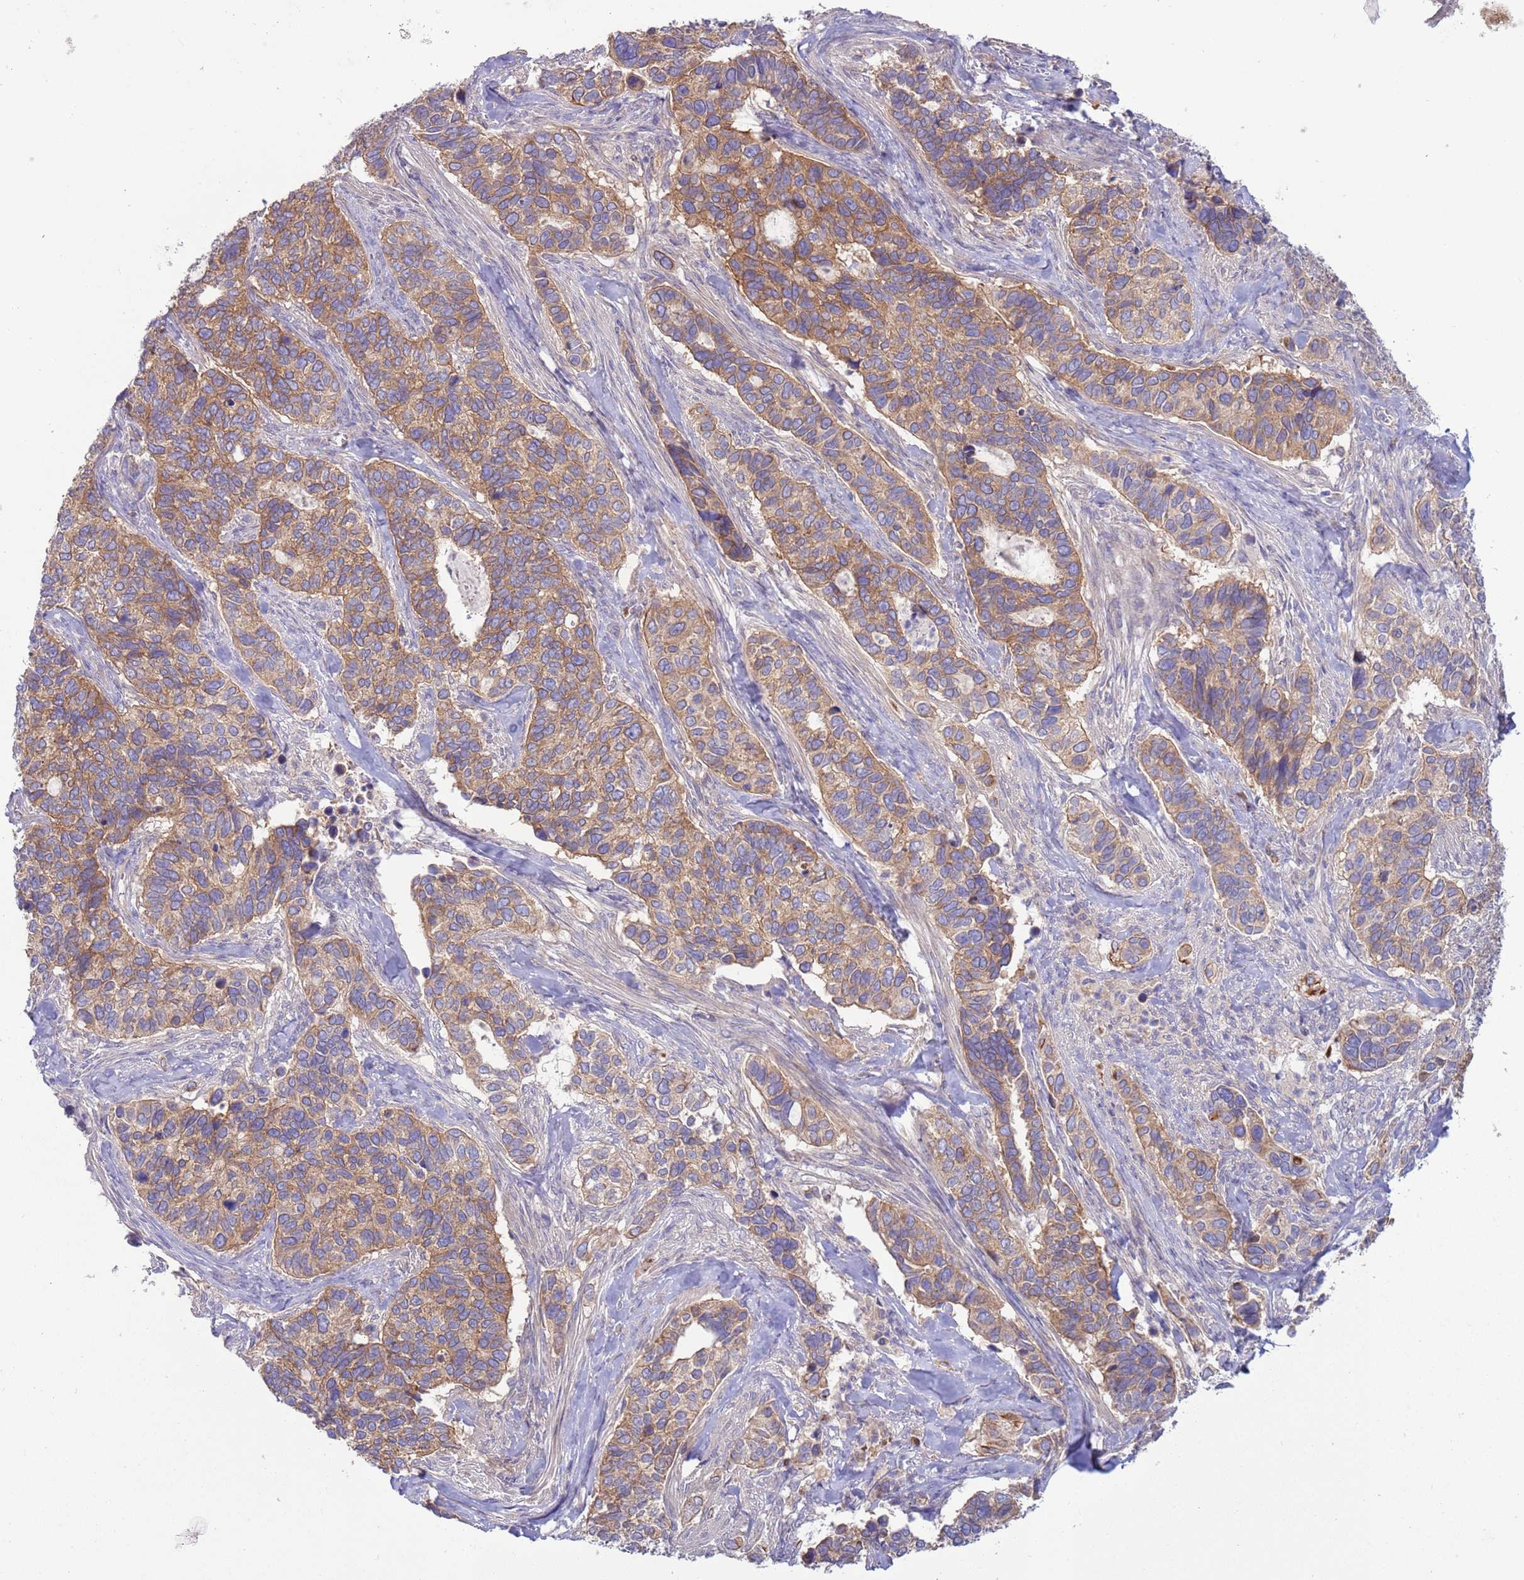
{"staining": {"intensity": "moderate", "quantity": ">75%", "location": "cytoplasmic/membranous"}, "tissue": "cervical cancer", "cell_type": "Tumor cells", "image_type": "cancer", "snomed": [{"axis": "morphology", "description": "Squamous cell carcinoma, NOS"}, {"axis": "topography", "description": "Cervix"}], "caption": "Protein staining demonstrates moderate cytoplasmic/membranous expression in approximately >75% of tumor cells in cervical cancer.", "gene": "UQCRQ", "patient": {"sex": "female", "age": 38}}